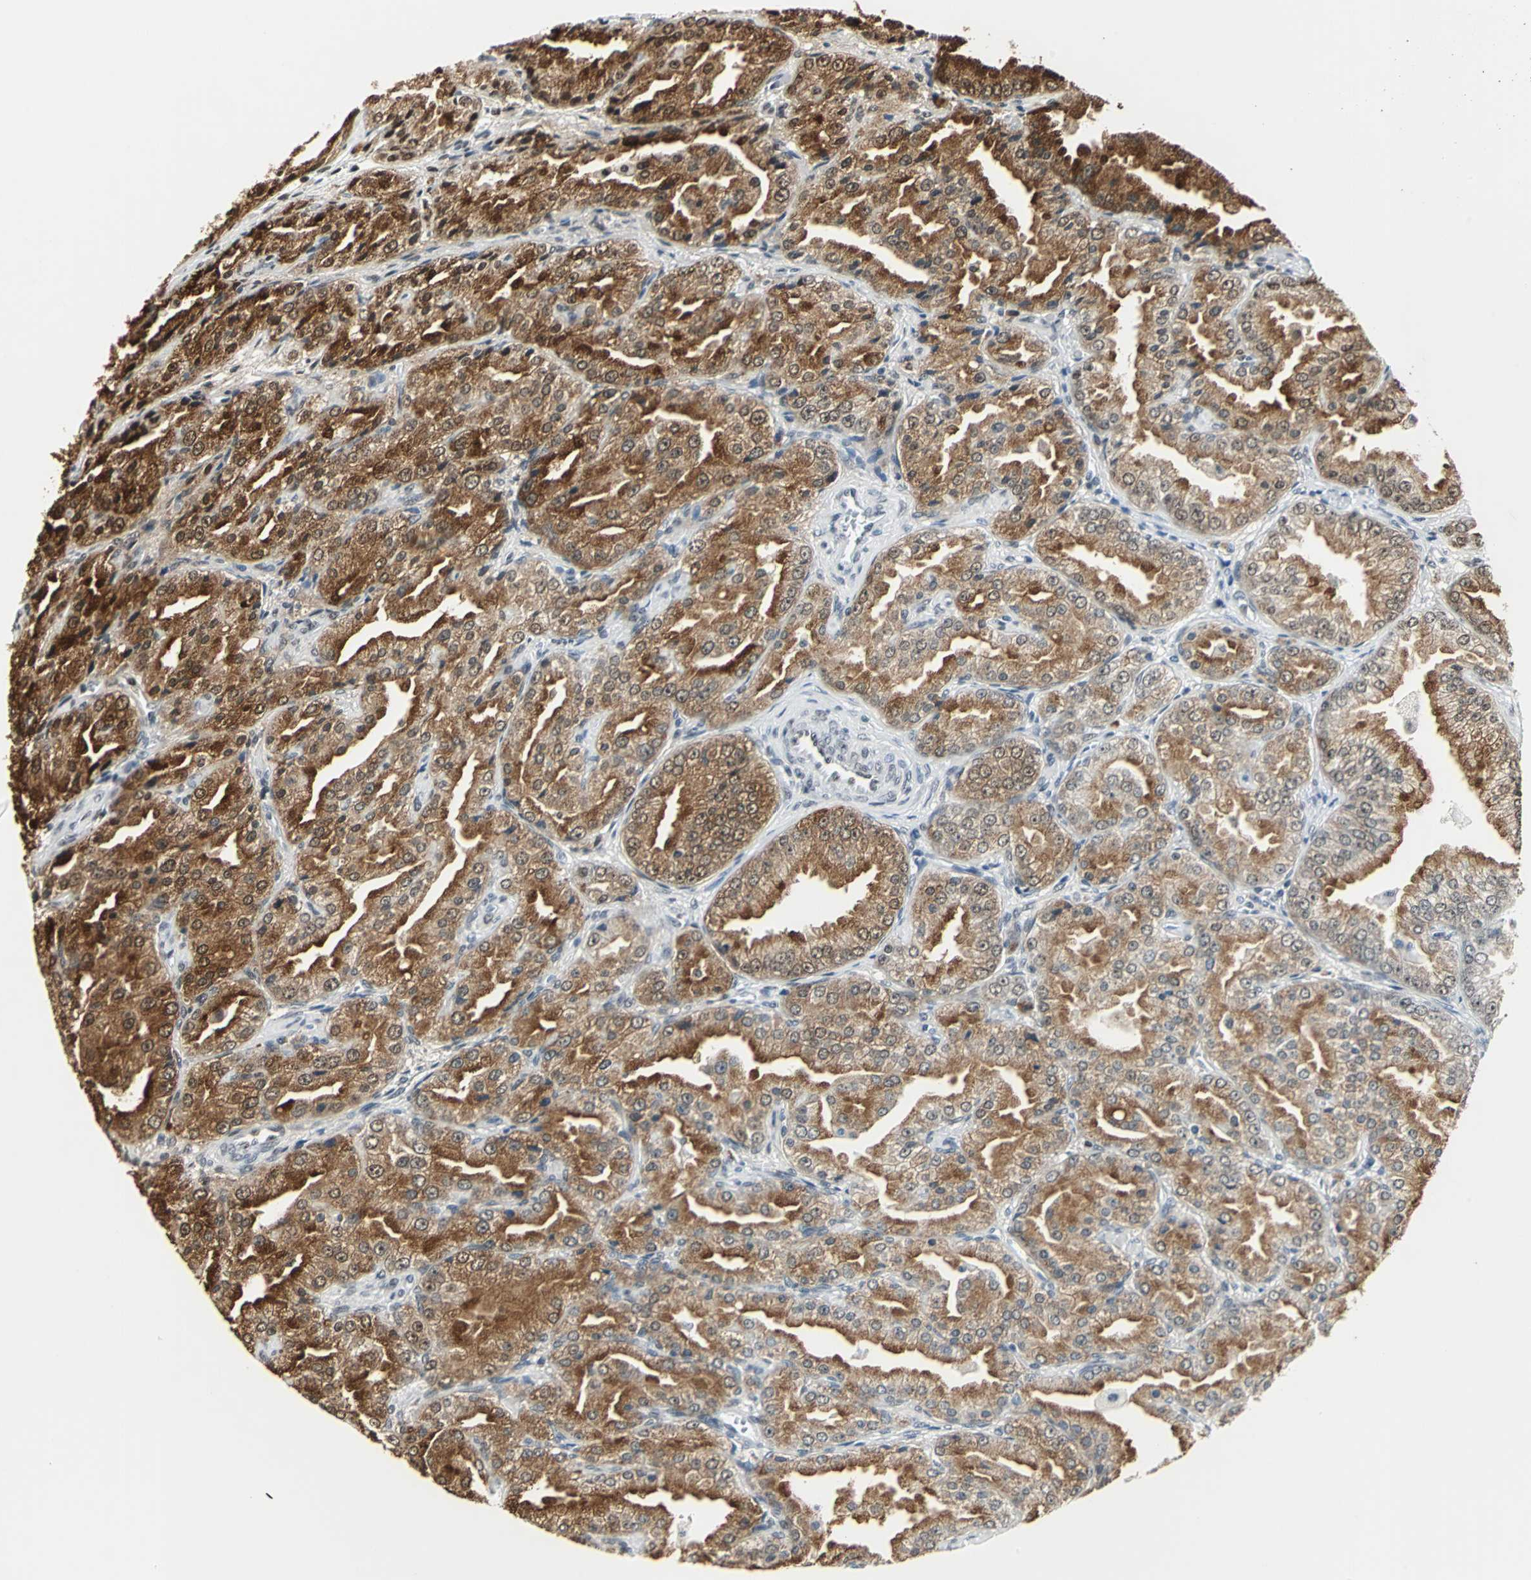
{"staining": {"intensity": "strong", "quantity": ">75%", "location": "cytoplasmic/membranous"}, "tissue": "prostate cancer", "cell_type": "Tumor cells", "image_type": "cancer", "snomed": [{"axis": "morphology", "description": "Adenocarcinoma, High grade"}, {"axis": "topography", "description": "Prostate"}], "caption": "A micrograph showing strong cytoplasmic/membranous expression in about >75% of tumor cells in prostate cancer (high-grade adenocarcinoma), as visualized by brown immunohistochemical staining.", "gene": "HDAC2", "patient": {"sex": "male", "age": 61}}